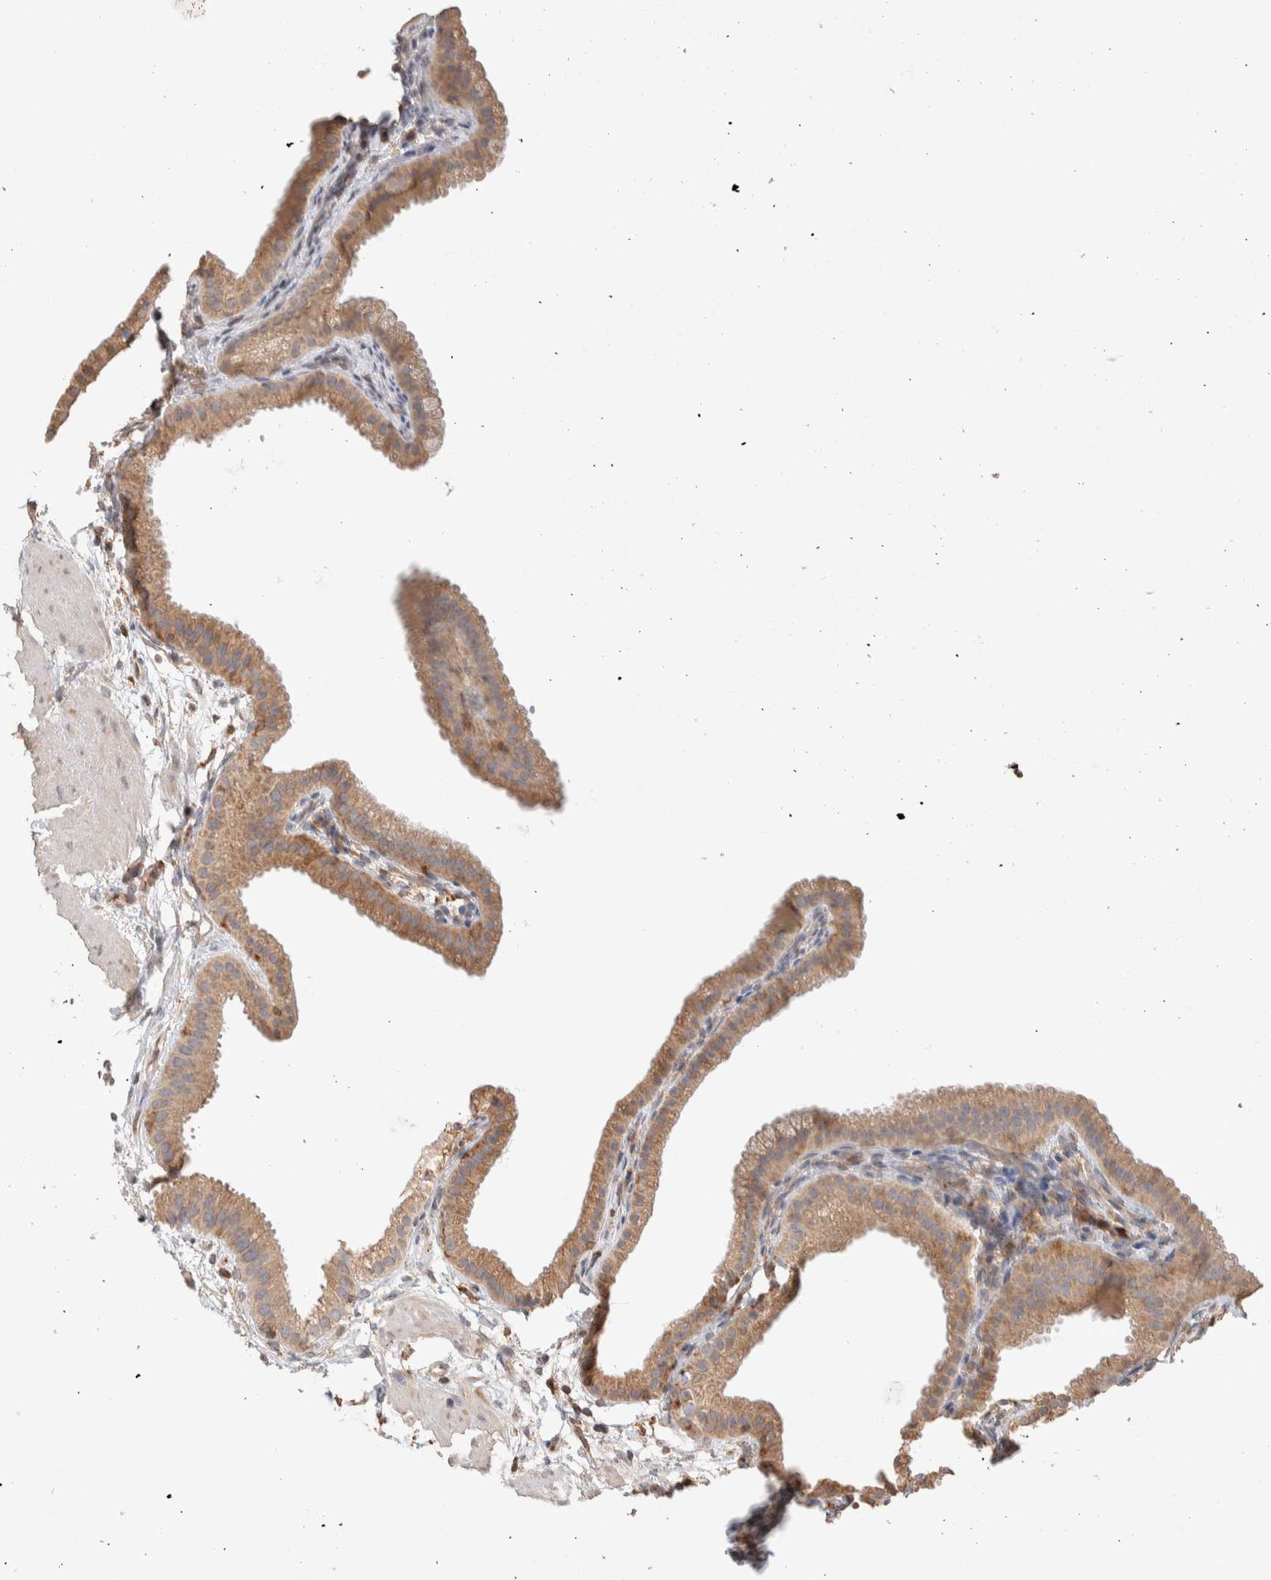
{"staining": {"intensity": "moderate", "quantity": ">75%", "location": "cytoplasmic/membranous"}, "tissue": "gallbladder", "cell_type": "Glandular cells", "image_type": "normal", "snomed": [{"axis": "morphology", "description": "Normal tissue, NOS"}, {"axis": "topography", "description": "Gallbladder"}], "caption": "Glandular cells show medium levels of moderate cytoplasmic/membranous positivity in about >75% of cells in benign gallbladder.", "gene": "DEPTOR", "patient": {"sex": "female", "age": 64}}